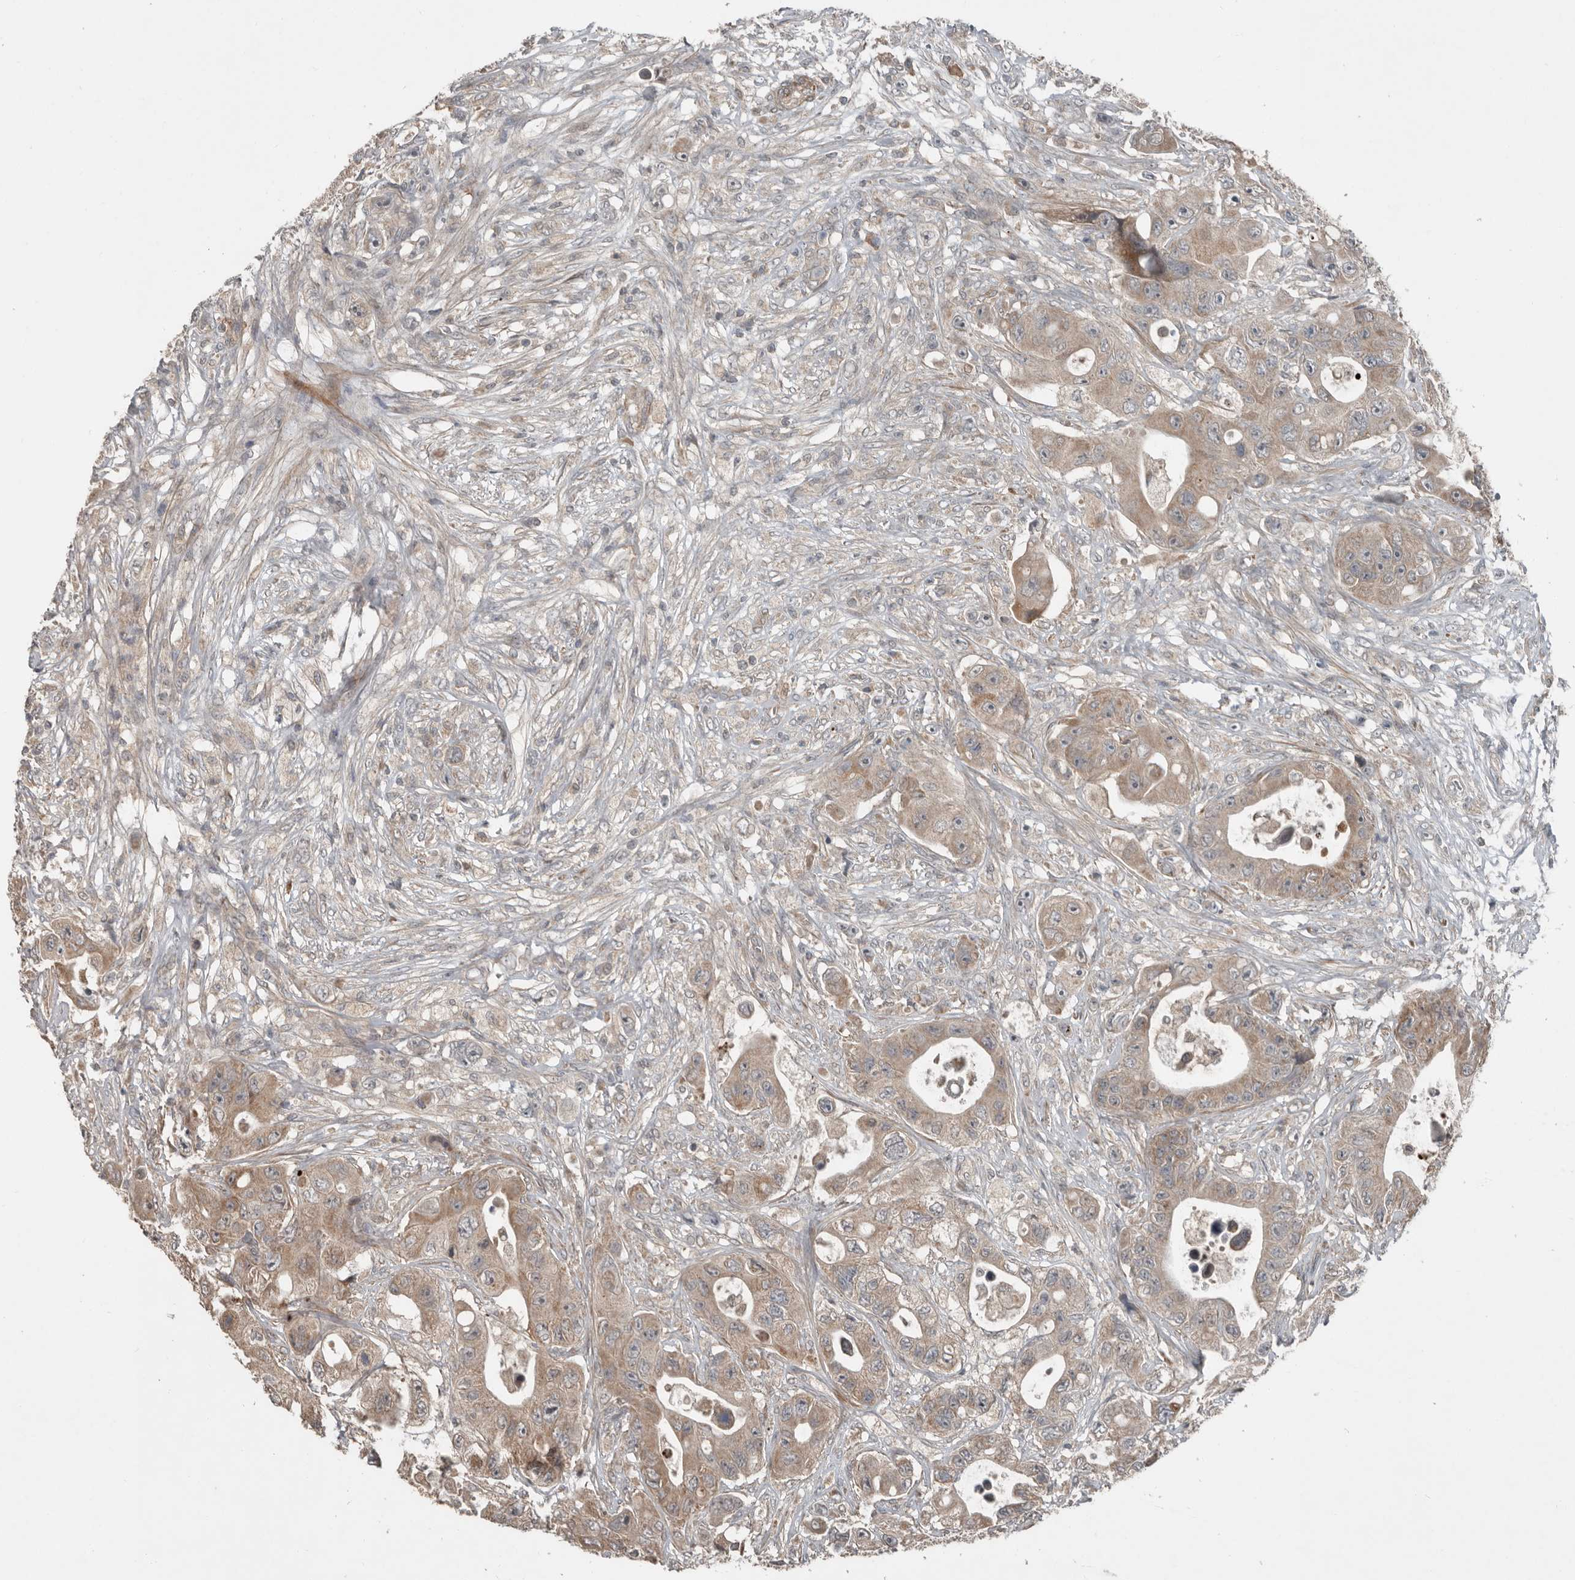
{"staining": {"intensity": "weak", "quantity": ">75%", "location": "cytoplasmic/membranous"}, "tissue": "colorectal cancer", "cell_type": "Tumor cells", "image_type": "cancer", "snomed": [{"axis": "morphology", "description": "Adenocarcinoma, NOS"}, {"axis": "topography", "description": "Colon"}], "caption": "Protein expression analysis of human colorectal adenocarcinoma reveals weak cytoplasmic/membranous staining in approximately >75% of tumor cells. The protein of interest is shown in brown color, while the nuclei are stained blue.", "gene": "SLC6A7", "patient": {"sex": "female", "age": 46}}